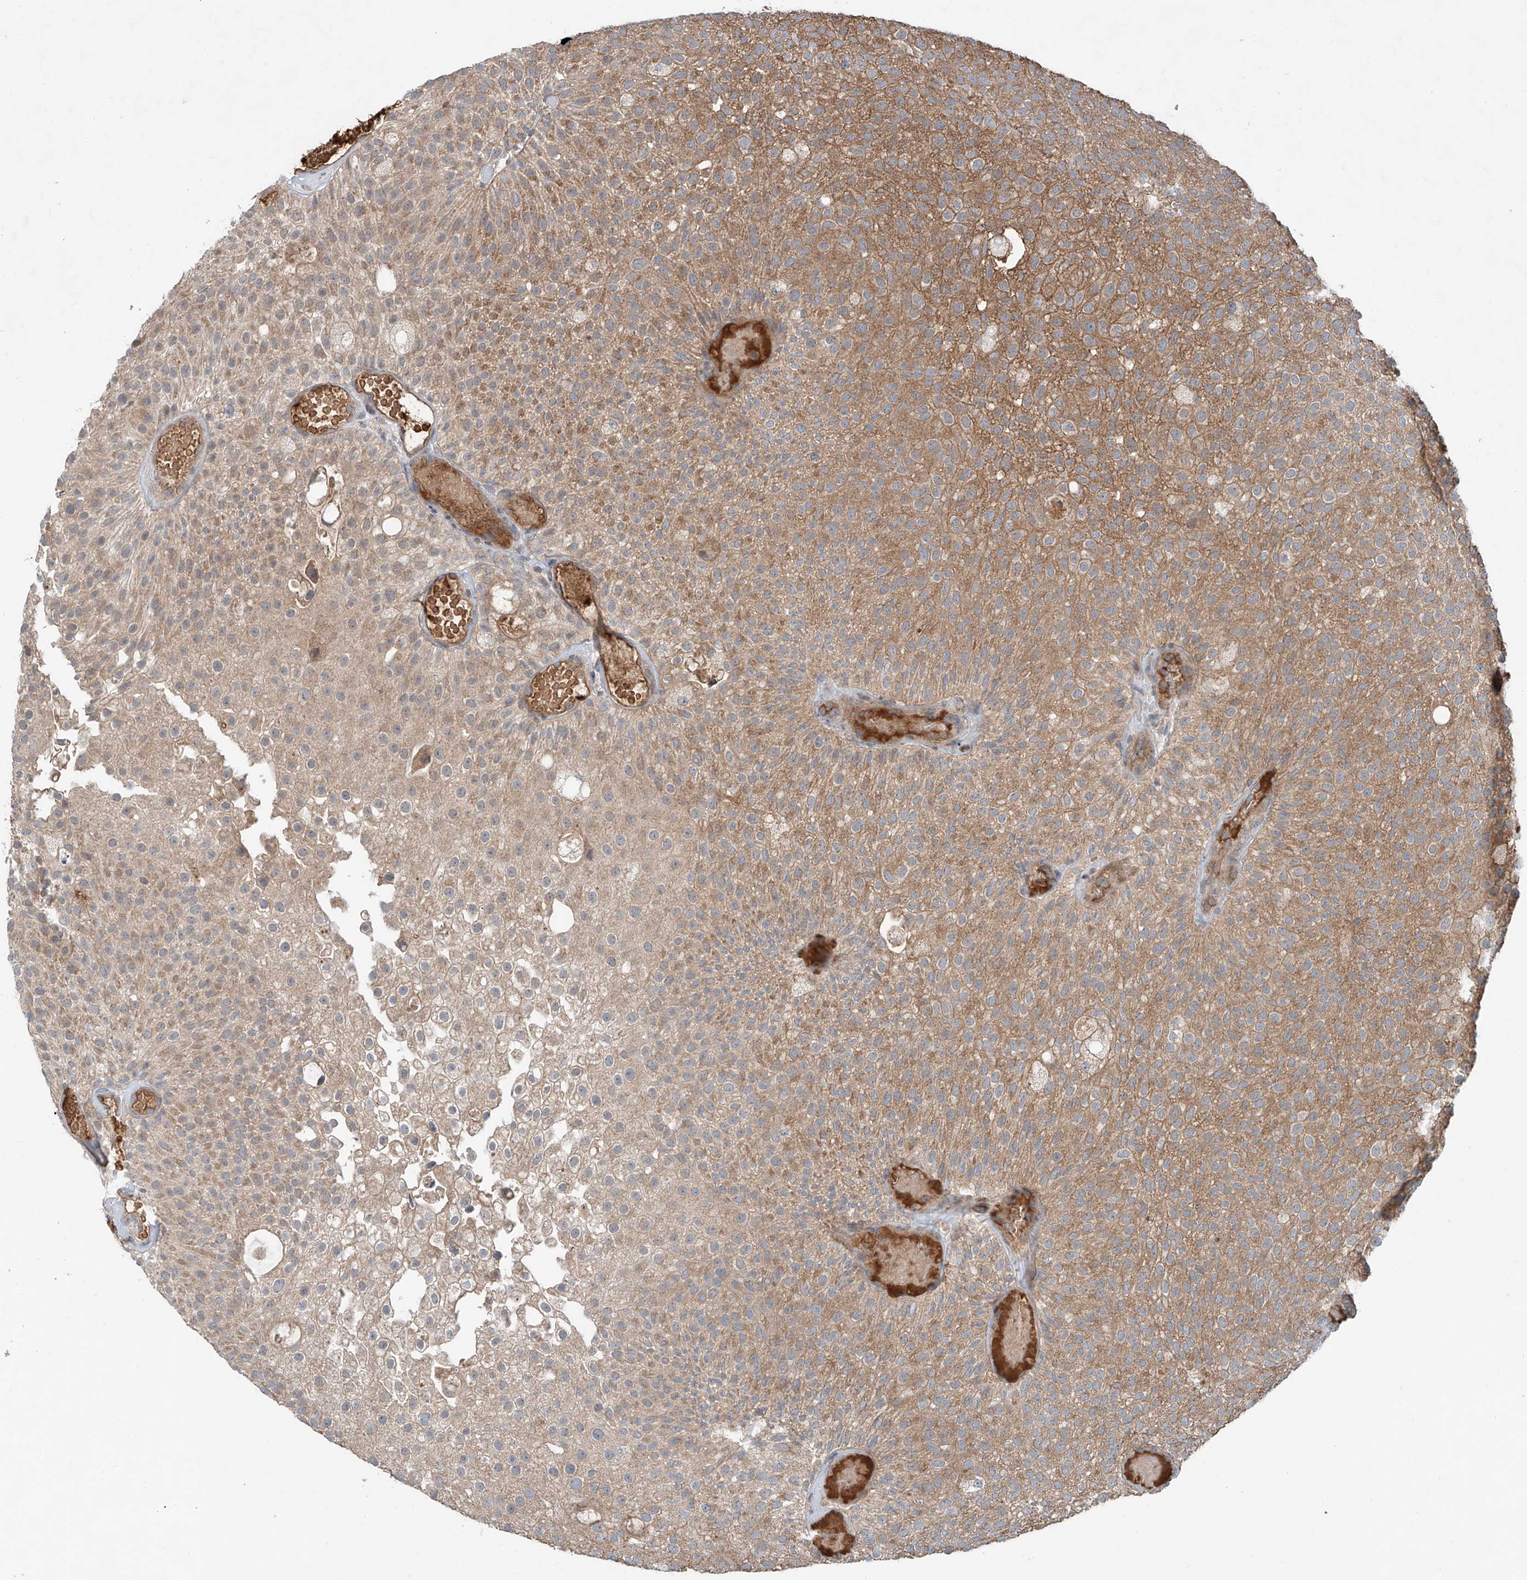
{"staining": {"intensity": "moderate", "quantity": ">75%", "location": "cytoplasmic/membranous"}, "tissue": "urothelial cancer", "cell_type": "Tumor cells", "image_type": "cancer", "snomed": [{"axis": "morphology", "description": "Urothelial carcinoma, Low grade"}, {"axis": "topography", "description": "Urinary bladder"}], "caption": "This is a photomicrograph of immunohistochemistry (IHC) staining of urothelial cancer, which shows moderate staining in the cytoplasmic/membranous of tumor cells.", "gene": "ADAM23", "patient": {"sex": "male", "age": 78}}